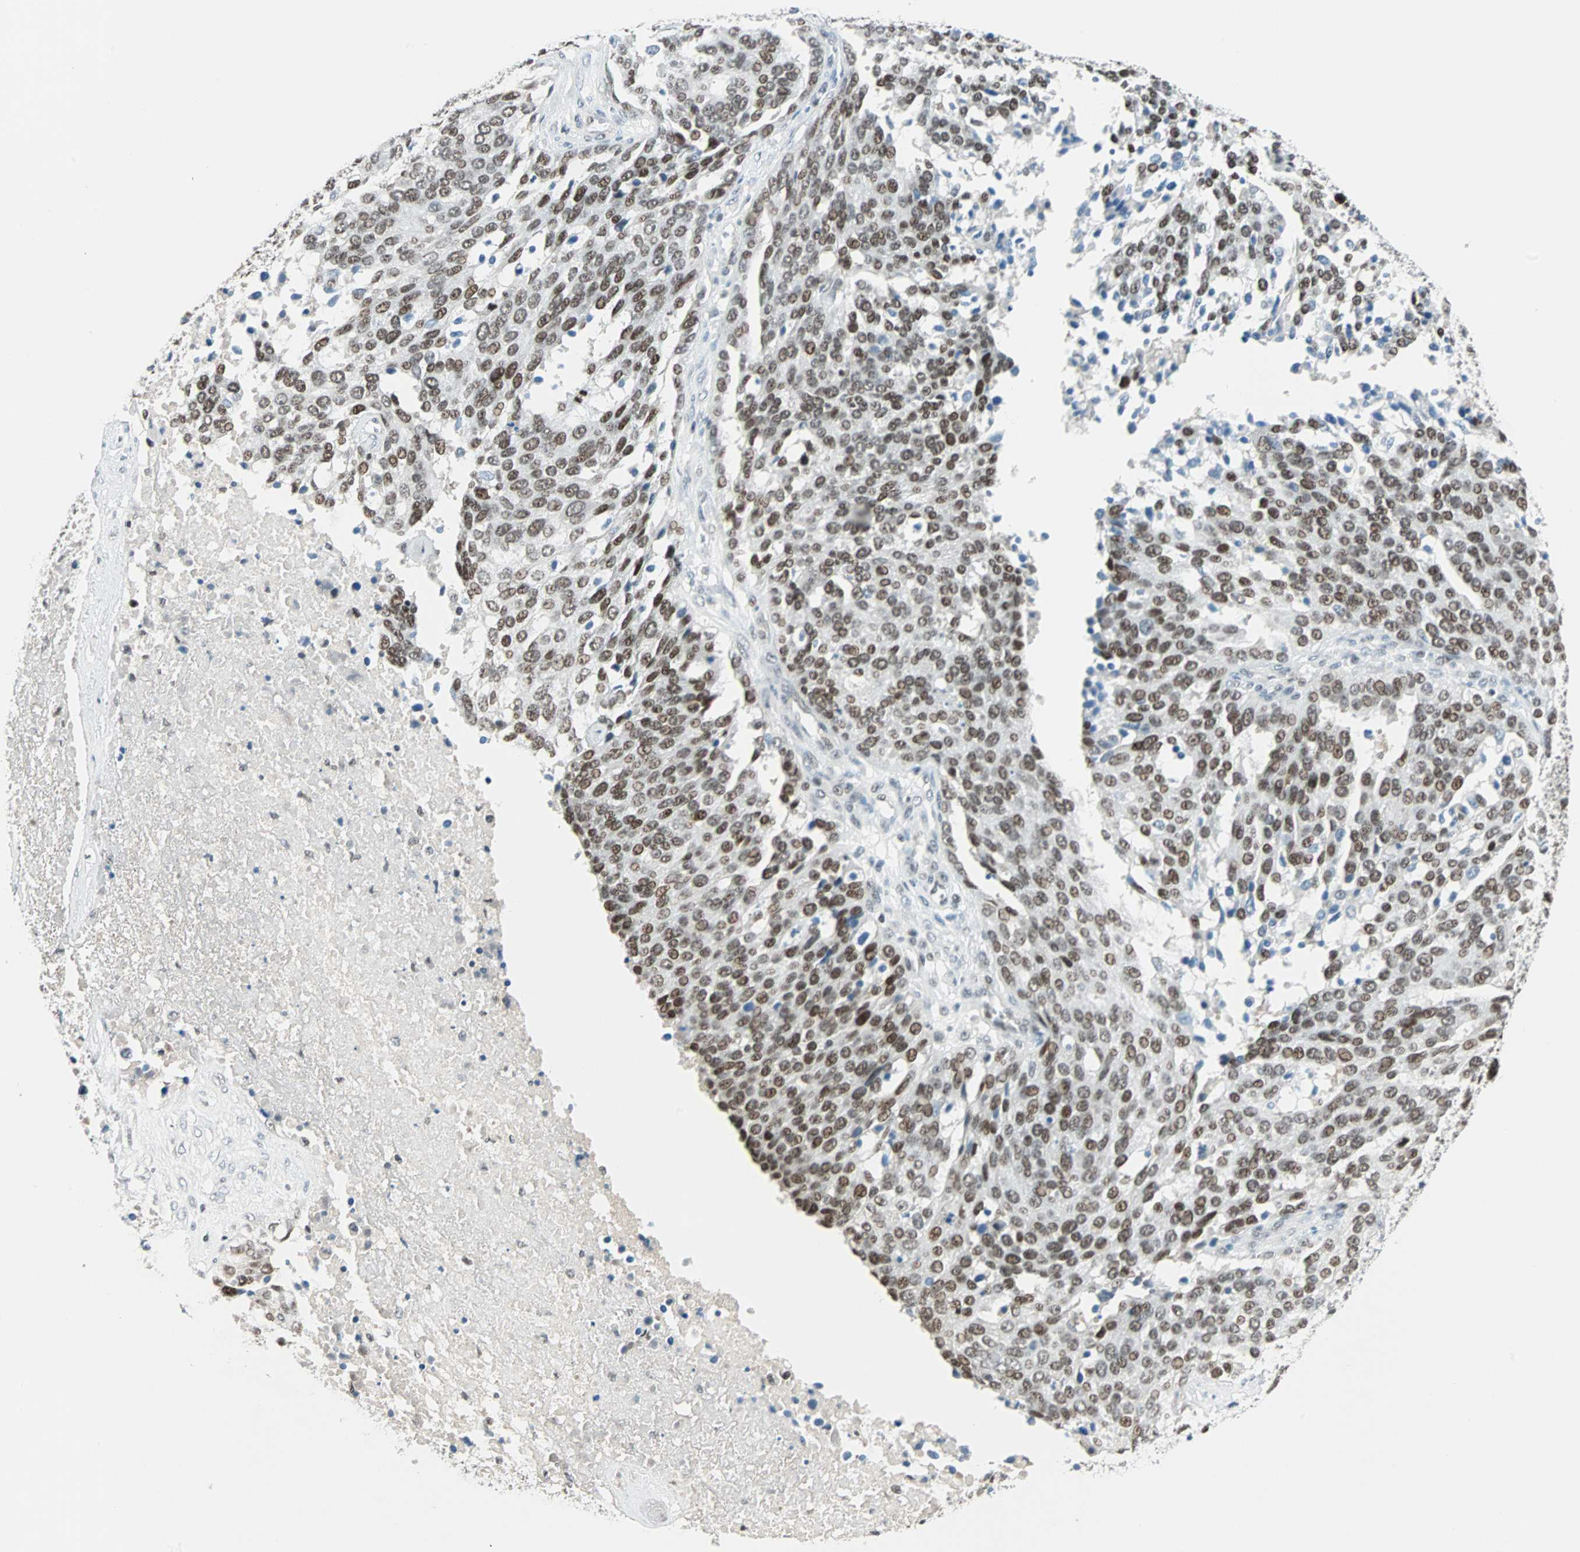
{"staining": {"intensity": "moderate", "quantity": ">75%", "location": "nuclear"}, "tissue": "ovarian cancer", "cell_type": "Tumor cells", "image_type": "cancer", "snomed": [{"axis": "morphology", "description": "Cystadenocarcinoma, serous, NOS"}, {"axis": "topography", "description": "Ovary"}], "caption": "Protein positivity by immunohistochemistry (IHC) exhibits moderate nuclear positivity in approximately >75% of tumor cells in ovarian cancer.", "gene": "SIN3A", "patient": {"sex": "female", "age": 44}}